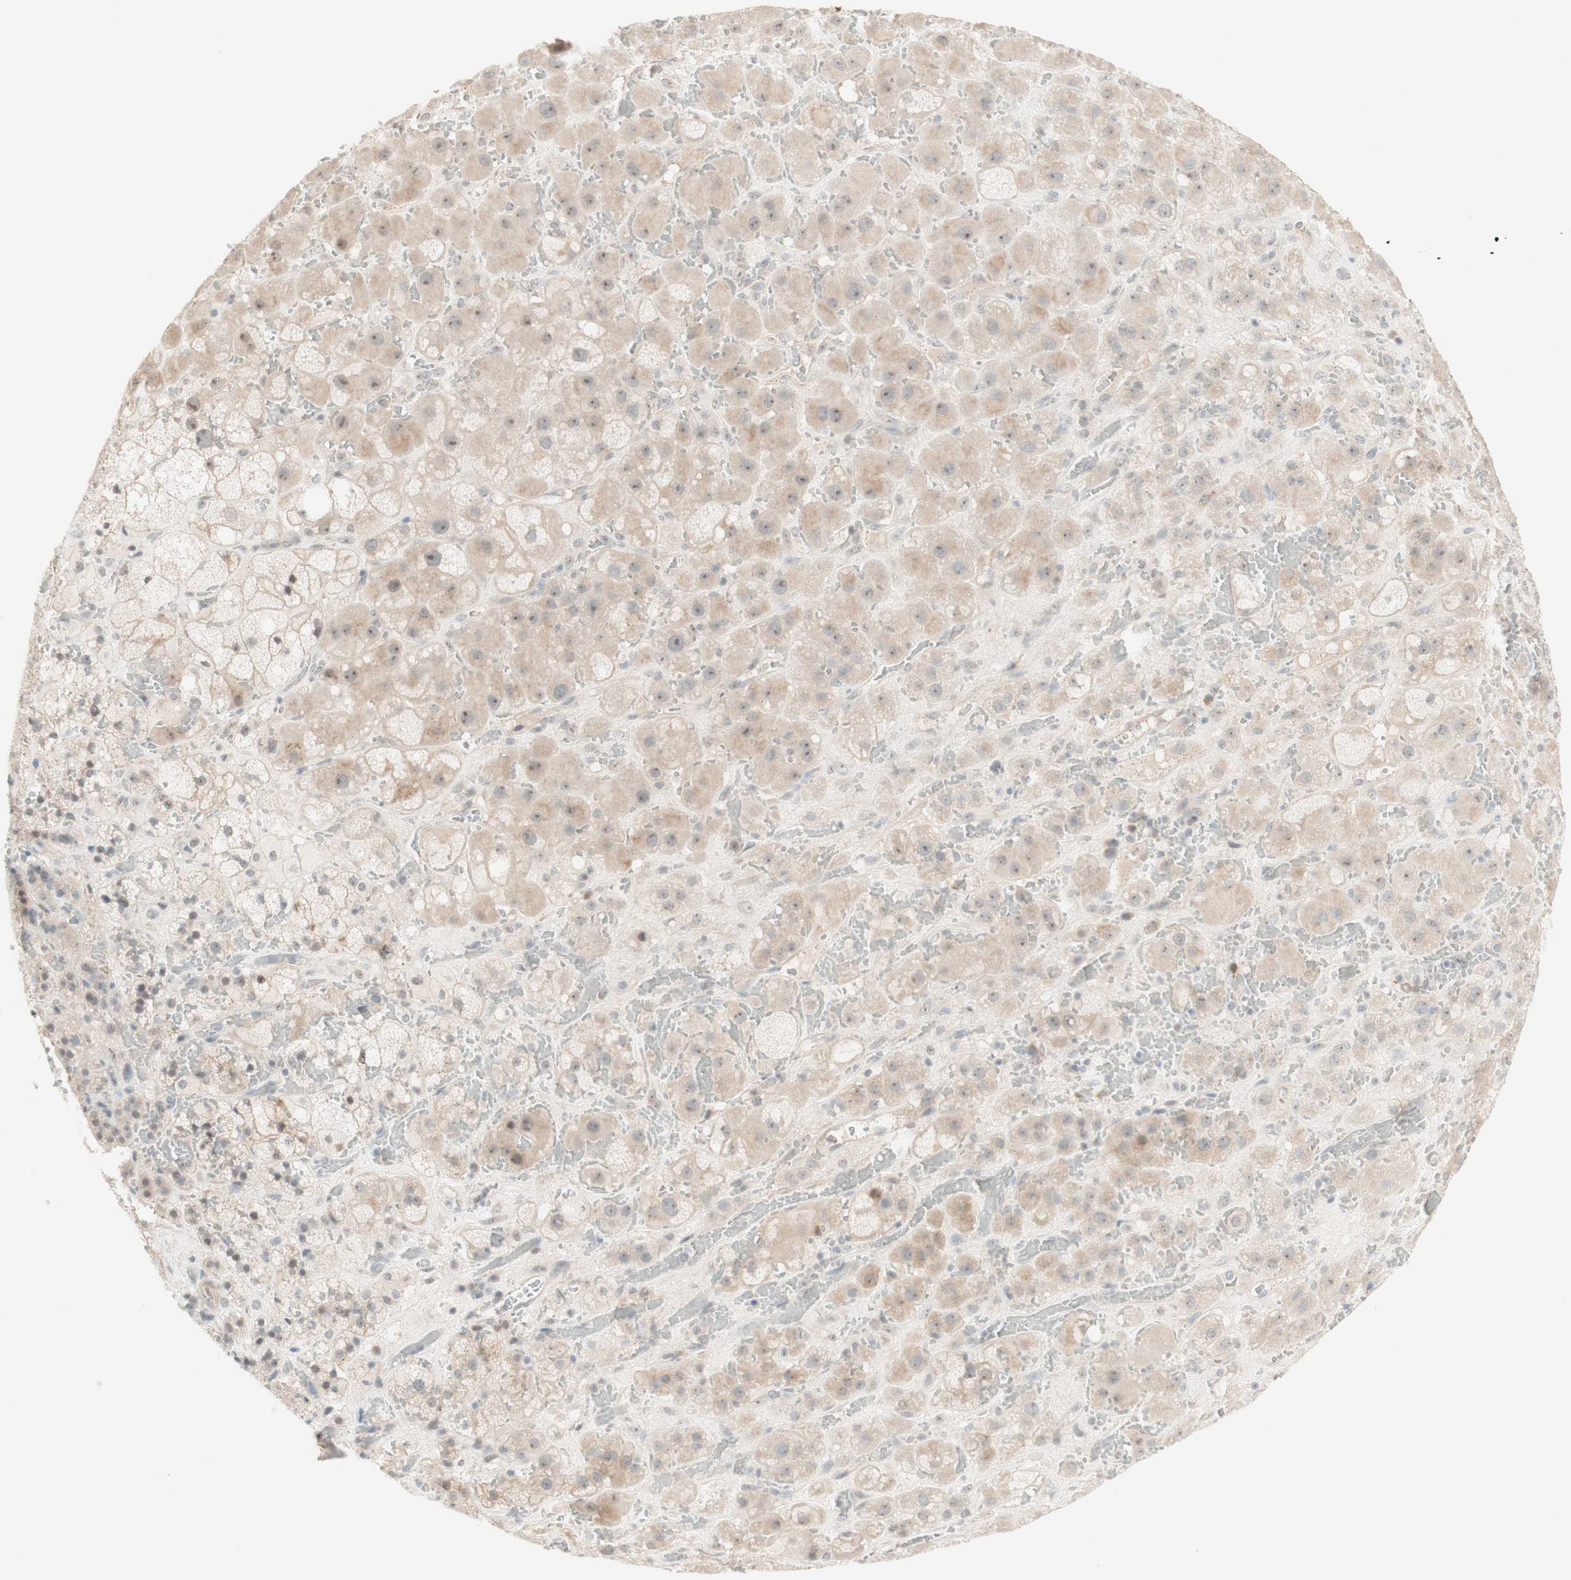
{"staining": {"intensity": "weak", "quantity": ">75%", "location": "cytoplasmic/membranous,nuclear"}, "tissue": "adrenal gland", "cell_type": "Glandular cells", "image_type": "normal", "snomed": [{"axis": "morphology", "description": "Normal tissue, NOS"}, {"axis": "topography", "description": "Adrenal gland"}], "caption": "Protein expression by IHC exhibits weak cytoplasmic/membranous,nuclear staining in approximately >75% of glandular cells in unremarkable adrenal gland. (brown staining indicates protein expression, while blue staining denotes nuclei).", "gene": "PLCD4", "patient": {"sex": "female", "age": 47}}